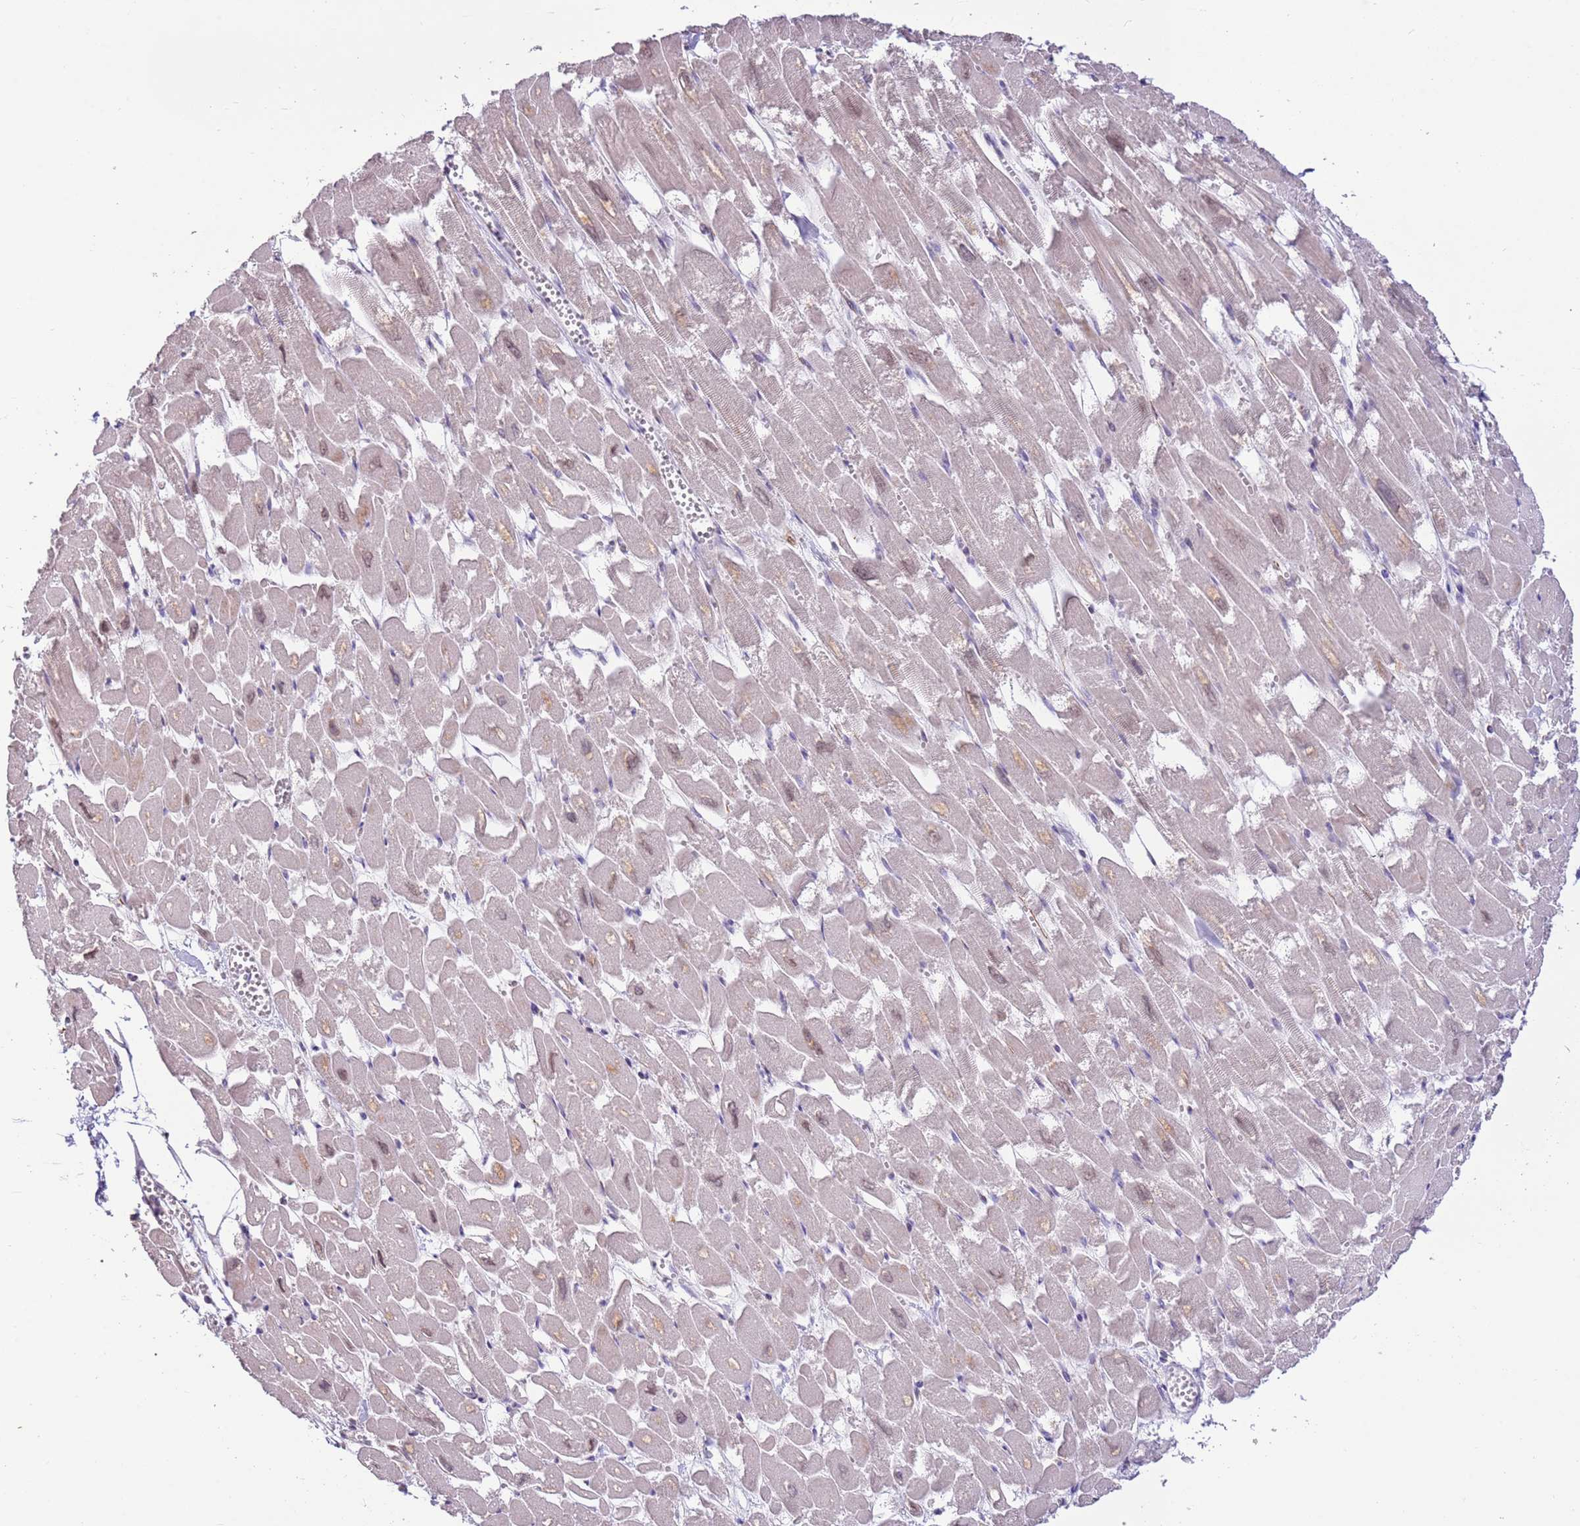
{"staining": {"intensity": "moderate", "quantity": "25%-75%", "location": "cytoplasmic/membranous,nuclear"}, "tissue": "heart muscle", "cell_type": "Cardiomyocytes", "image_type": "normal", "snomed": [{"axis": "morphology", "description": "Normal tissue, NOS"}, {"axis": "topography", "description": "Heart"}], "caption": "Normal heart muscle displays moderate cytoplasmic/membranous,nuclear positivity in about 25%-75% of cardiomyocytes, visualized by immunohistochemistry. (IHC, brightfield microscopy, high magnification).", "gene": "LGI4", "patient": {"sex": "male", "age": 54}}